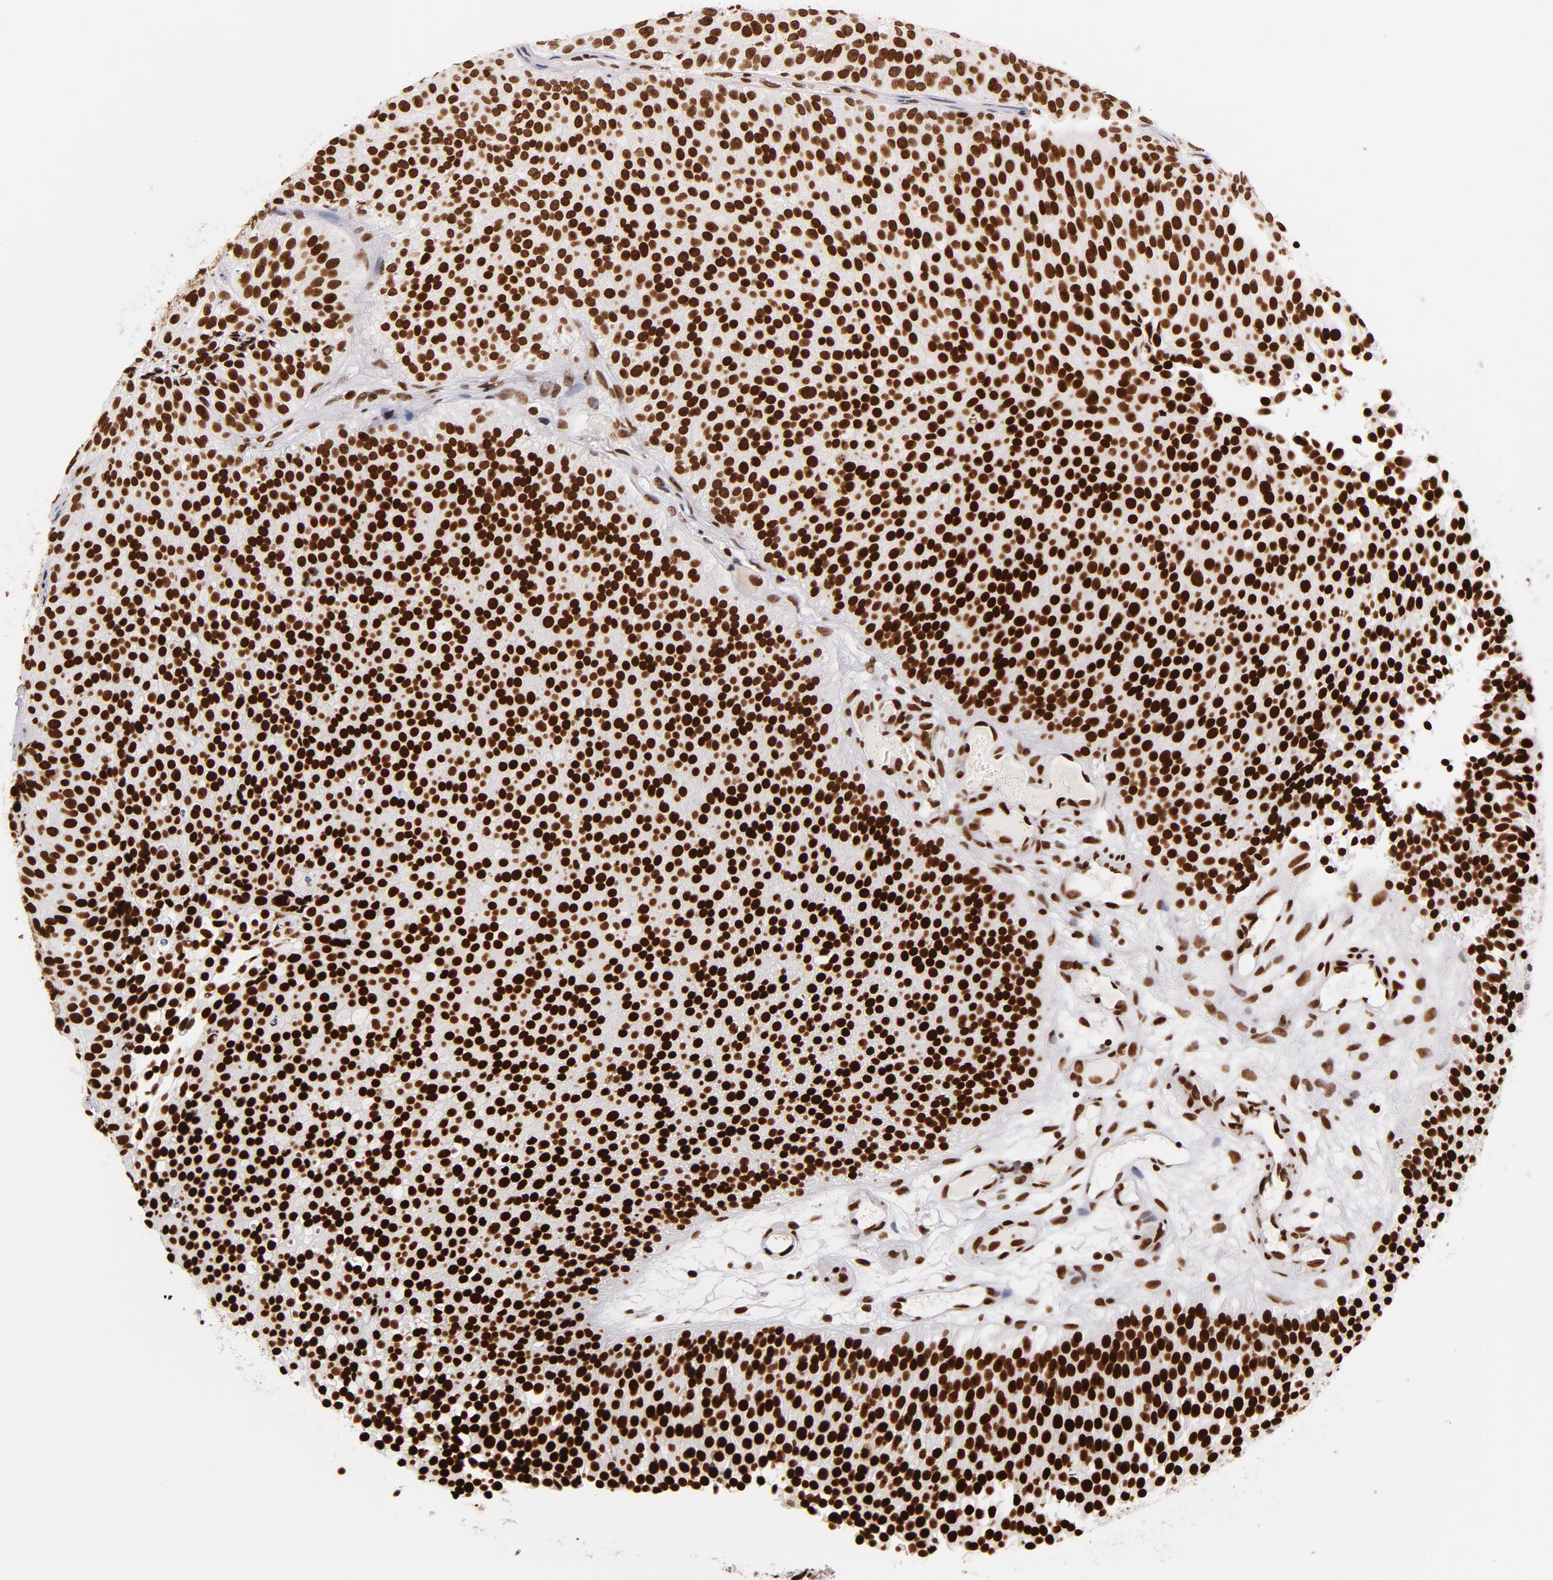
{"staining": {"intensity": "strong", "quantity": ">75%", "location": "nuclear"}, "tissue": "urothelial cancer", "cell_type": "Tumor cells", "image_type": "cancer", "snomed": [{"axis": "morphology", "description": "Urothelial carcinoma, Low grade"}, {"axis": "topography", "description": "Urinary bladder"}], "caption": "An image of human urothelial carcinoma (low-grade) stained for a protein demonstrates strong nuclear brown staining in tumor cells.", "gene": "TOP2B", "patient": {"sex": "male", "age": 85}}